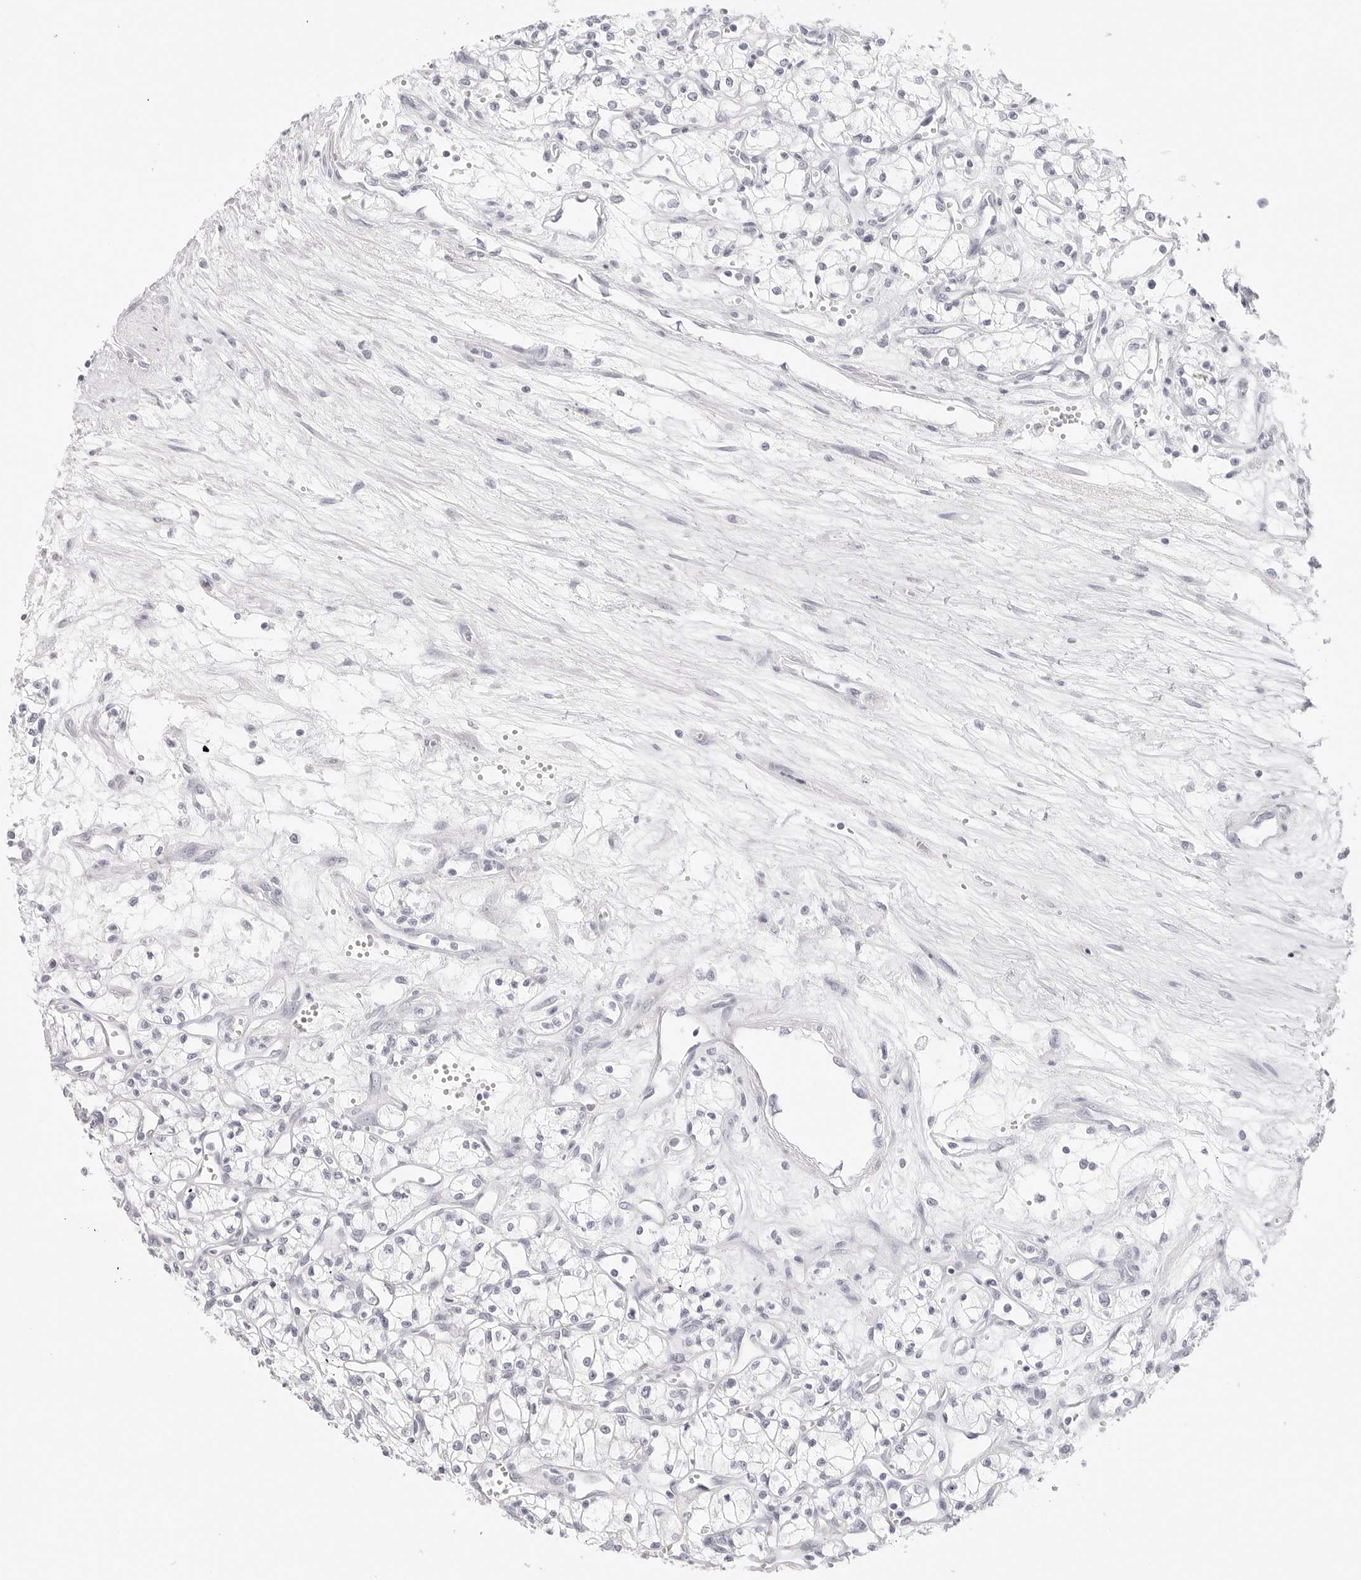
{"staining": {"intensity": "negative", "quantity": "none", "location": "none"}, "tissue": "renal cancer", "cell_type": "Tumor cells", "image_type": "cancer", "snomed": [{"axis": "morphology", "description": "Adenocarcinoma, NOS"}, {"axis": "topography", "description": "Kidney"}], "caption": "This micrograph is of renal cancer (adenocarcinoma) stained with IHC to label a protein in brown with the nuclei are counter-stained blue. There is no positivity in tumor cells.", "gene": "HMGCS2", "patient": {"sex": "male", "age": 59}}